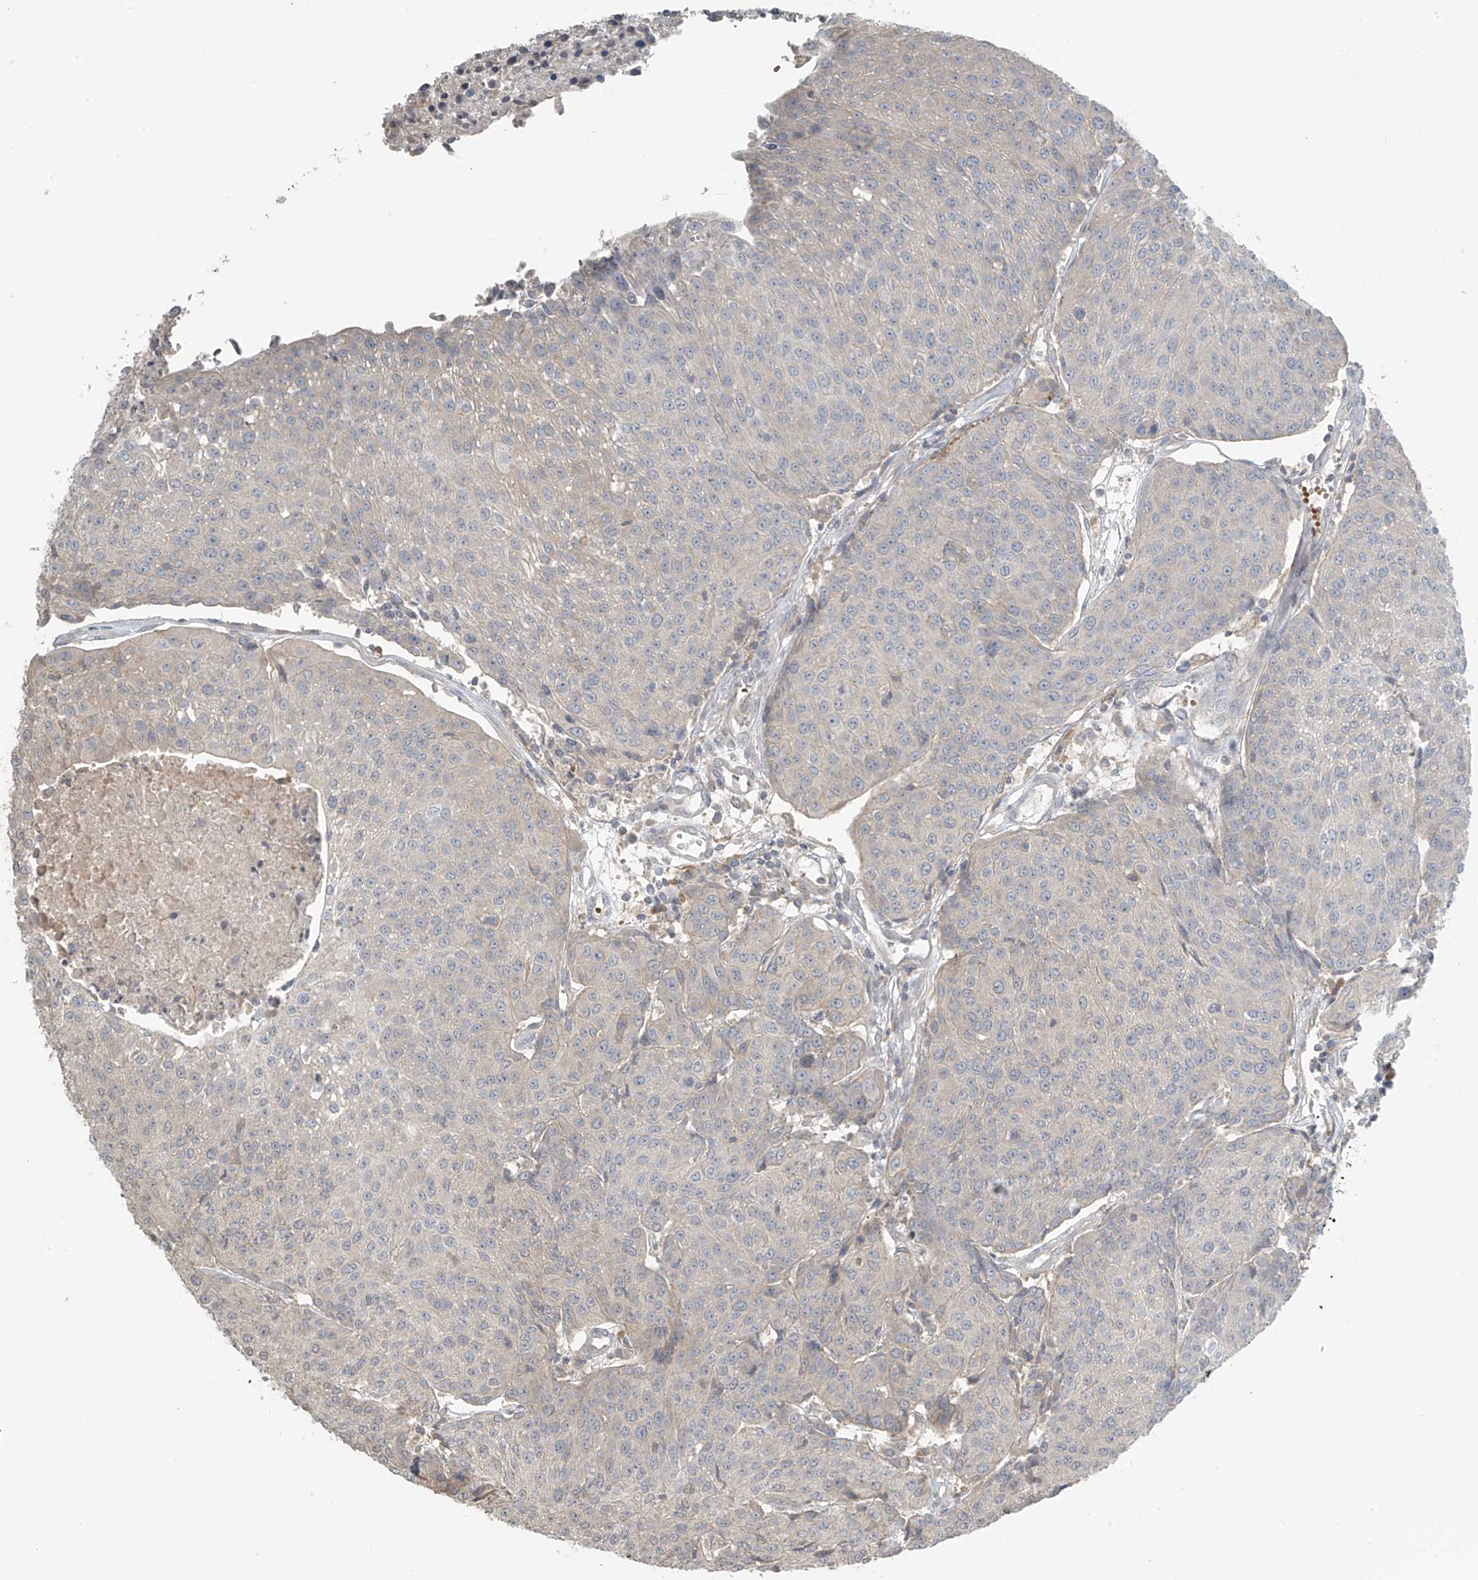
{"staining": {"intensity": "negative", "quantity": "none", "location": "none"}, "tissue": "urothelial cancer", "cell_type": "Tumor cells", "image_type": "cancer", "snomed": [{"axis": "morphology", "description": "Urothelial carcinoma, High grade"}, {"axis": "topography", "description": "Urinary bladder"}], "caption": "Immunohistochemistry micrograph of high-grade urothelial carcinoma stained for a protein (brown), which exhibits no expression in tumor cells.", "gene": "HOXA11", "patient": {"sex": "female", "age": 85}}